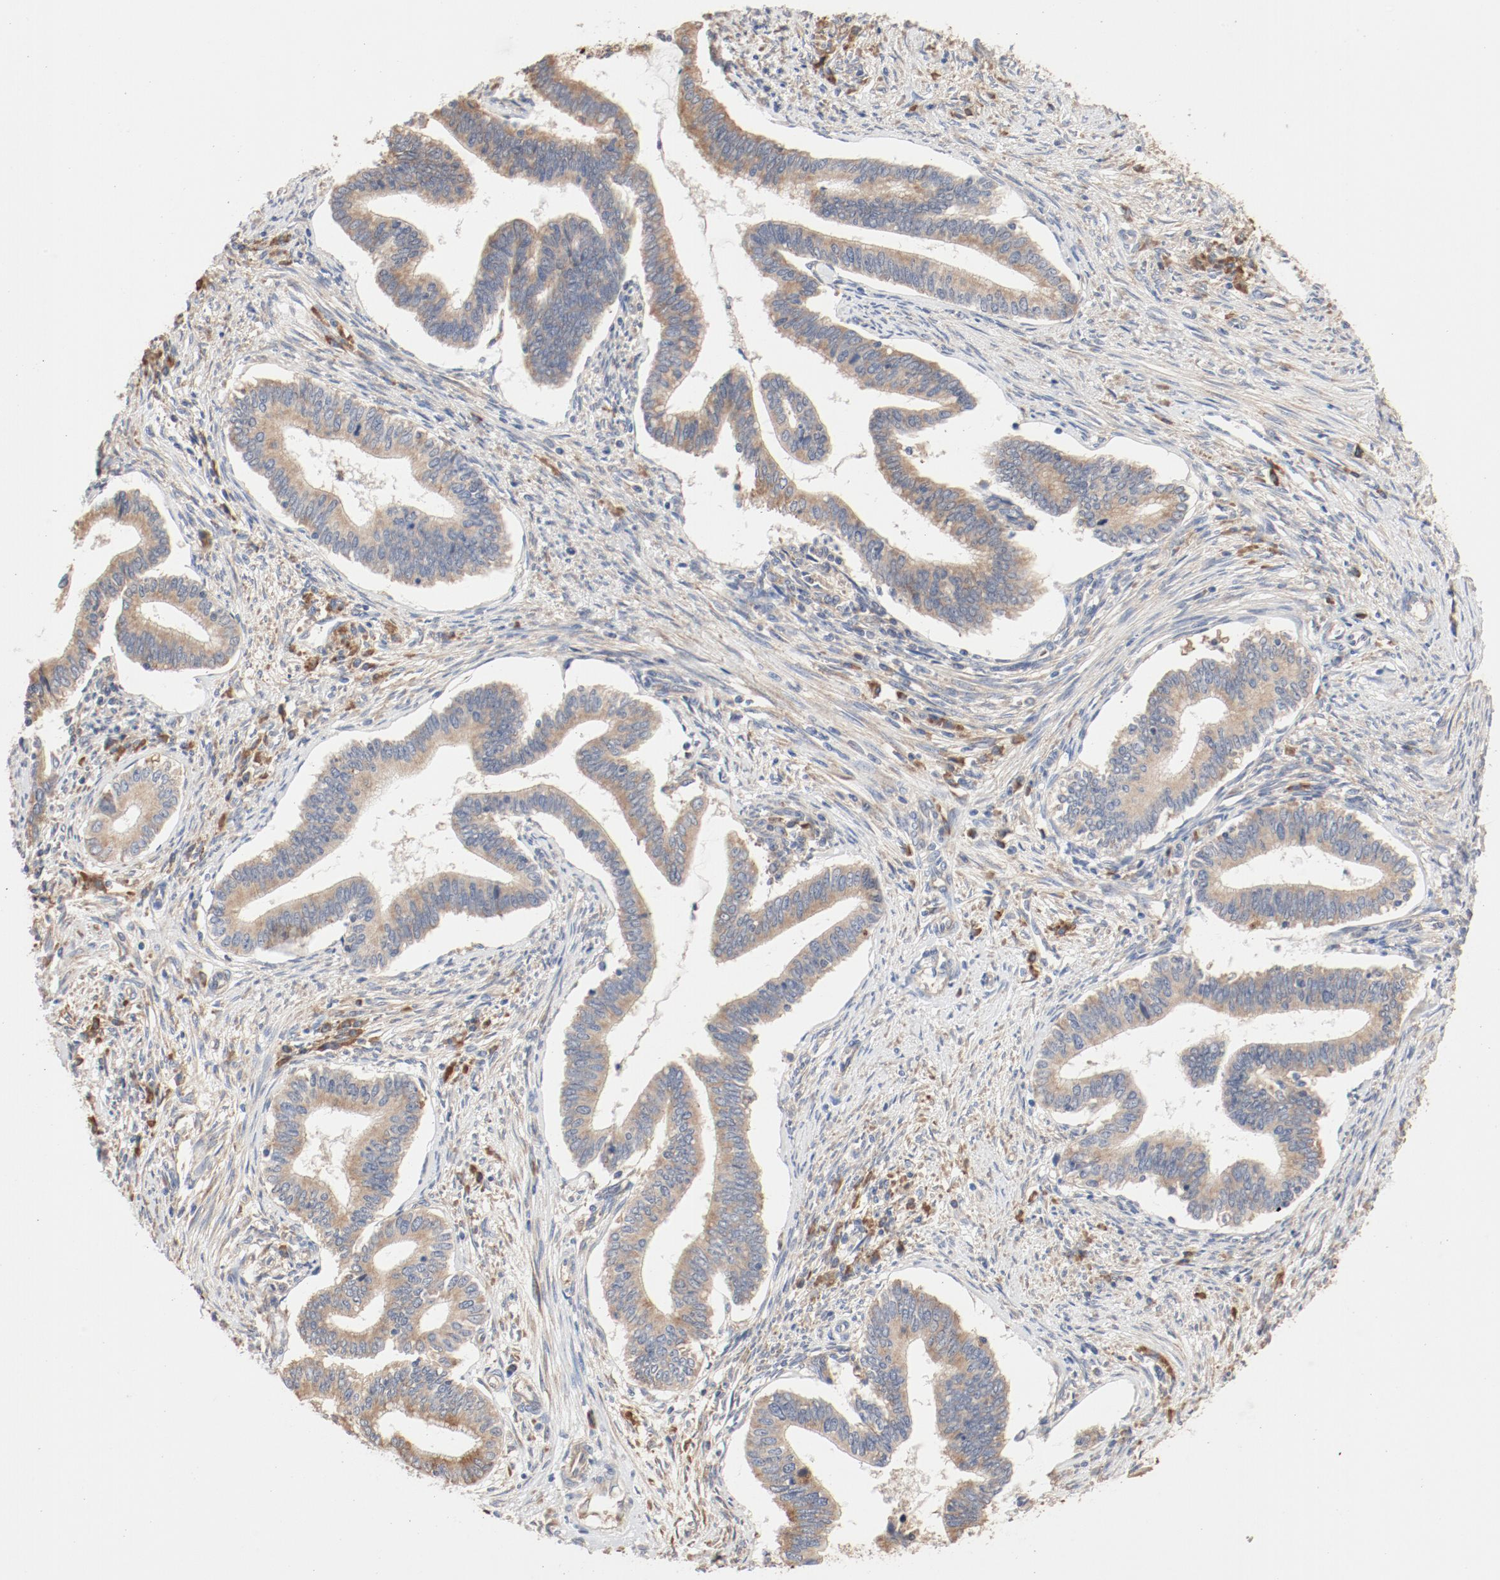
{"staining": {"intensity": "moderate", "quantity": ">75%", "location": "cytoplasmic/membranous"}, "tissue": "cervical cancer", "cell_type": "Tumor cells", "image_type": "cancer", "snomed": [{"axis": "morphology", "description": "Adenocarcinoma, NOS"}, {"axis": "topography", "description": "Cervix"}], "caption": "Tumor cells display moderate cytoplasmic/membranous staining in approximately >75% of cells in cervical cancer (adenocarcinoma).", "gene": "RPS6", "patient": {"sex": "female", "age": 36}}